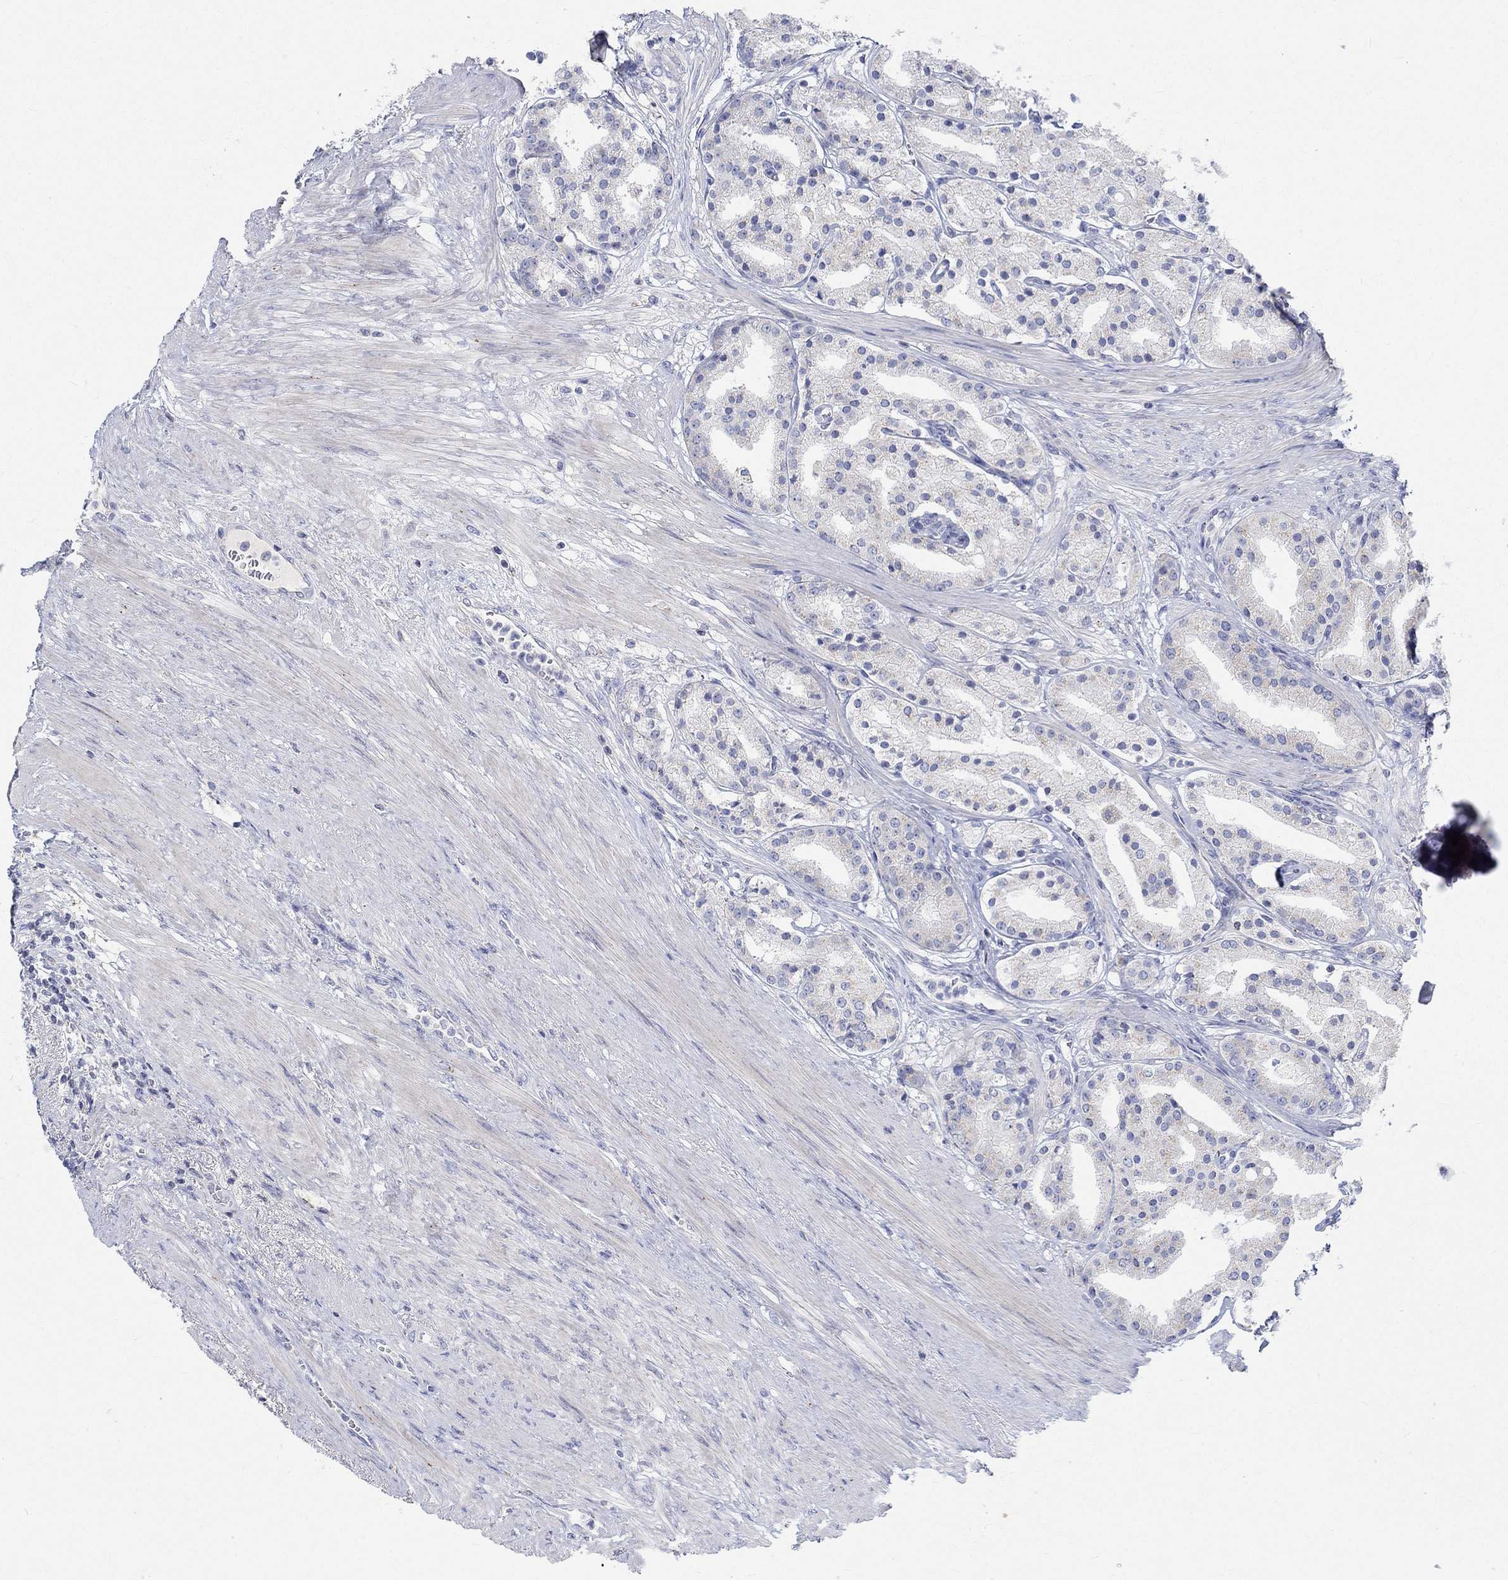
{"staining": {"intensity": "negative", "quantity": "none", "location": "none"}, "tissue": "prostate cancer", "cell_type": "Tumor cells", "image_type": "cancer", "snomed": [{"axis": "morphology", "description": "Adenocarcinoma, NOS"}, {"axis": "topography", "description": "Prostate"}], "caption": "Tumor cells are negative for brown protein staining in prostate adenocarcinoma. (DAB (3,3'-diaminobenzidine) immunohistochemistry with hematoxylin counter stain).", "gene": "NAV3", "patient": {"sex": "male", "age": 69}}